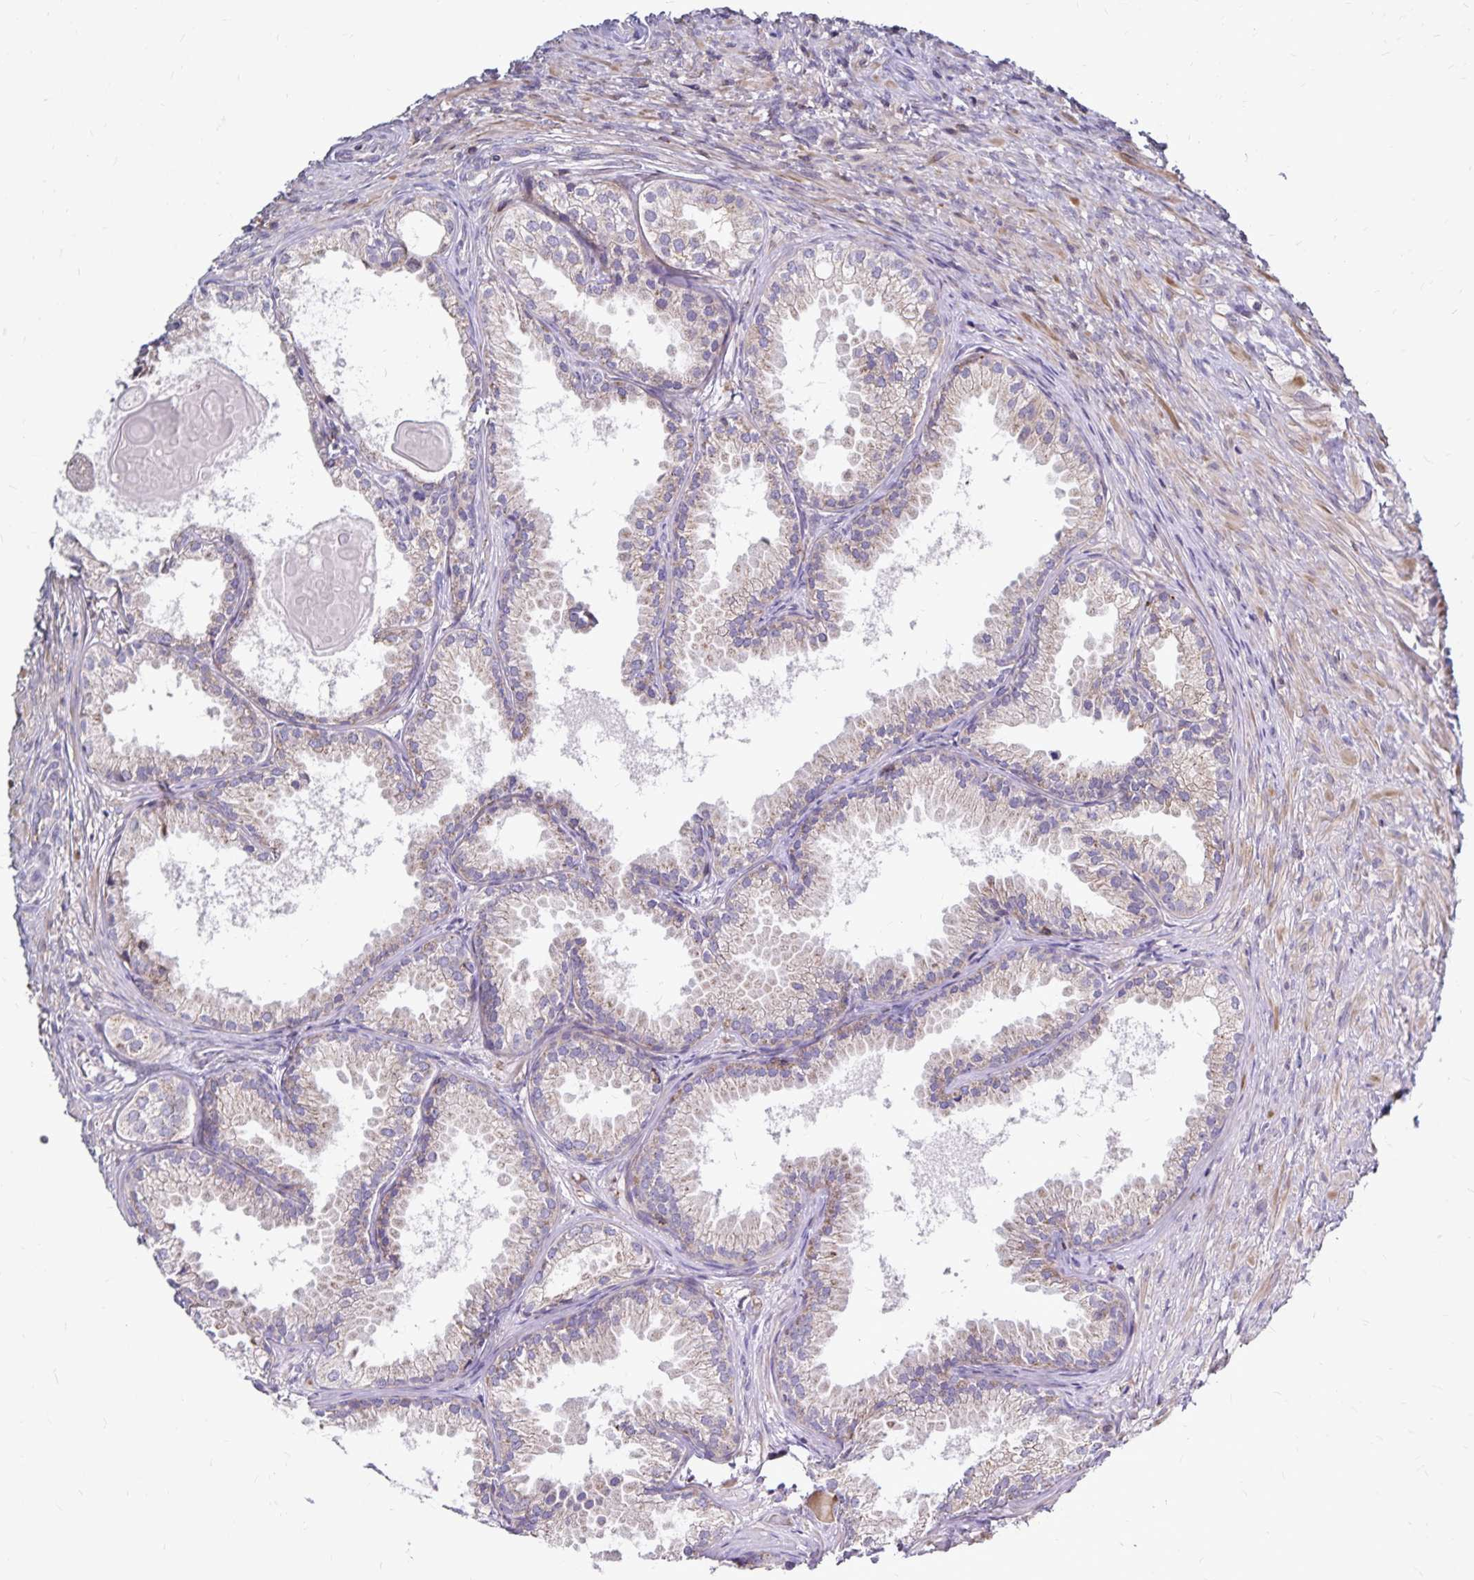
{"staining": {"intensity": "weak", "quantity": "25%-75%", "location": "cytoplasmic/membranous"}, "tissue": "prostate cancer", "cell_type": "Tumor cells", "image_type": "cancer", "snomed": [{"axis": "morphology", "description": "Adenocarcinoma, High grade"}, {"axis": "topography", "description": "Prostate"}], "caption": "Prostate adenocarcinoma (high-grade) stained for a protein displays weak cytoplasmic/membranous positivity in tumor cells. Immunohistochemistry (ihc) stains the protein of interest in brown and the nuclei are stained blue.", "gene": "NAGPA", "patient": {"sex": "male", "age": 83}}